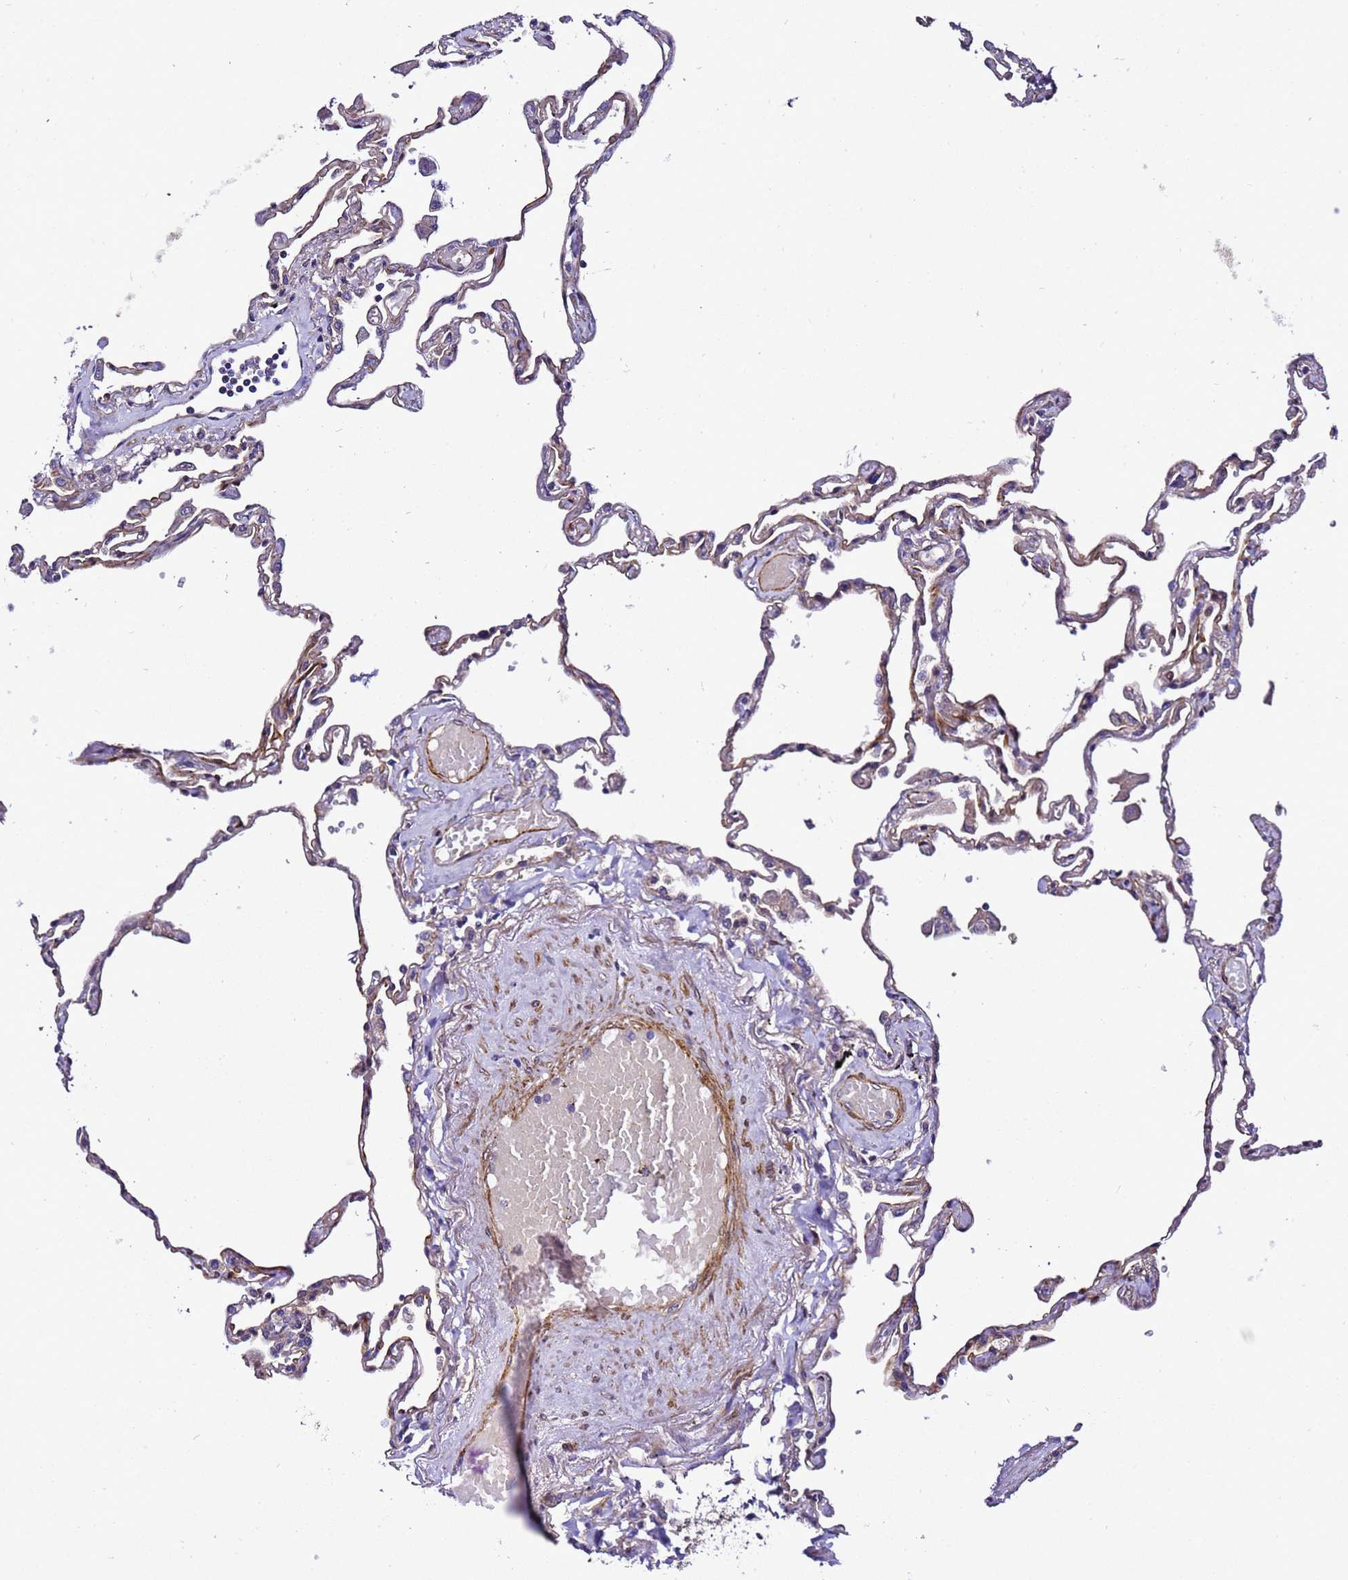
{"staining": {"intensity": "weak", "quantity": "25%-75%", "location": "cytoplasmic/membranous"}, "tissue": "lung", "cell_type": "Alveolar cells", "image_type": "normal", "snomed": [{"axis": "morphology", "description": "Normal tissue, NOS"}, {"axis": "topography", "description": "Lung"}], "caption": "Protein staining of unremarkable lung reveals weak cytoplasmic/membranous staining in about 25%-75% of alveolar cells.", "gene": "ZNF417", "patient": {"sex": "female", "age": 67}}